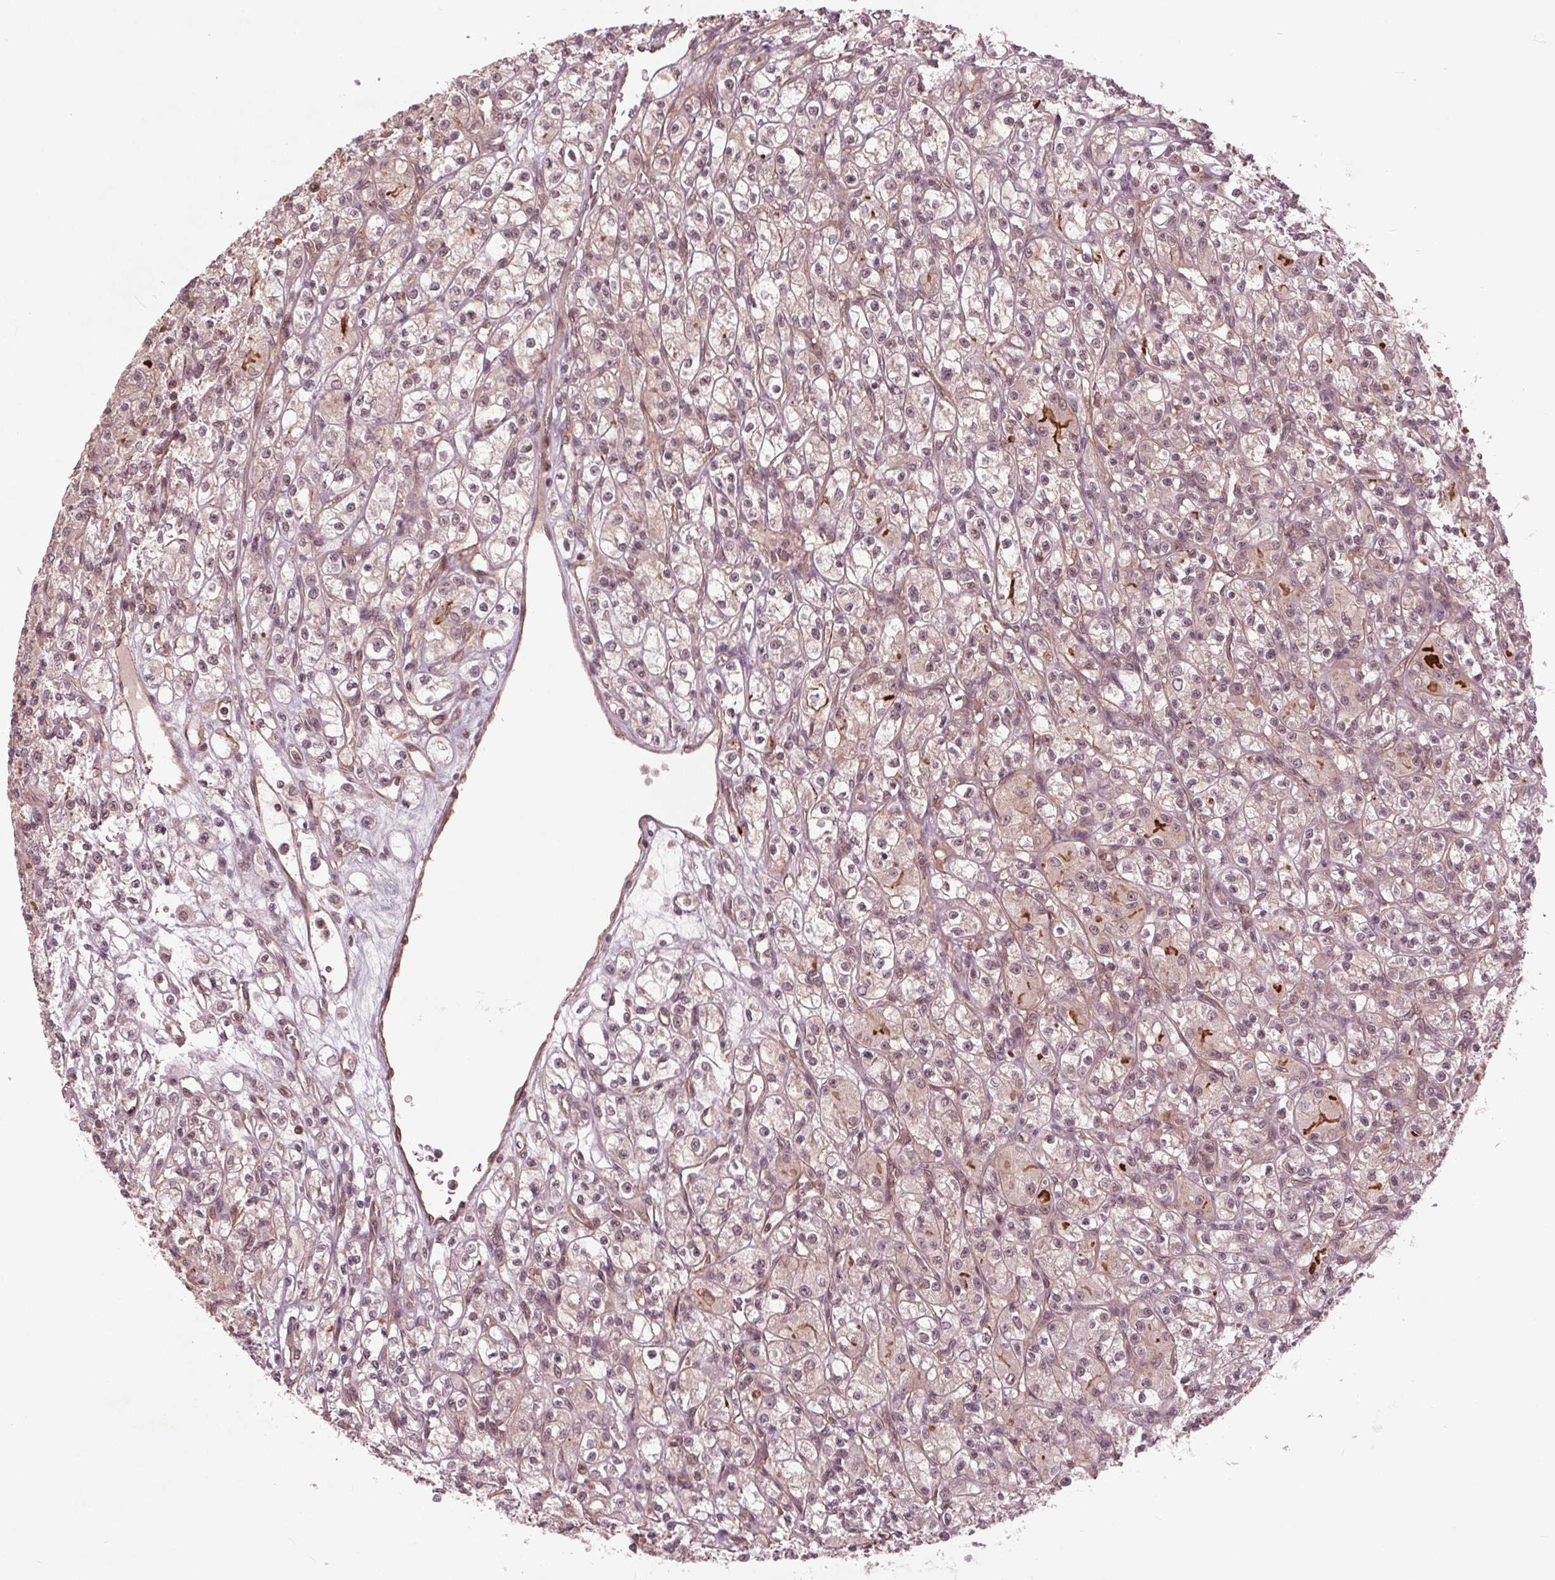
{"staining": {"intensity": "negative", "quantity": "none", "location": "none"}, "tissue": "renal cancer", "cell_type": "Tumor cells", "image_type": "cancer", "snomed": [{"axis": "morphology", "description": "Adenocarcinoma, NOS"}, {"axis": "topography", "description": "Kidney"}], "caption": "Immunohistochemistry photomicrograph of human renal cancer (adenocarcinoma) stained for a protein (brown), which demonstrates no positivity in tumor cells.", "gene": "BTBD1", "patient": {"sex": "female", "age": 70}}